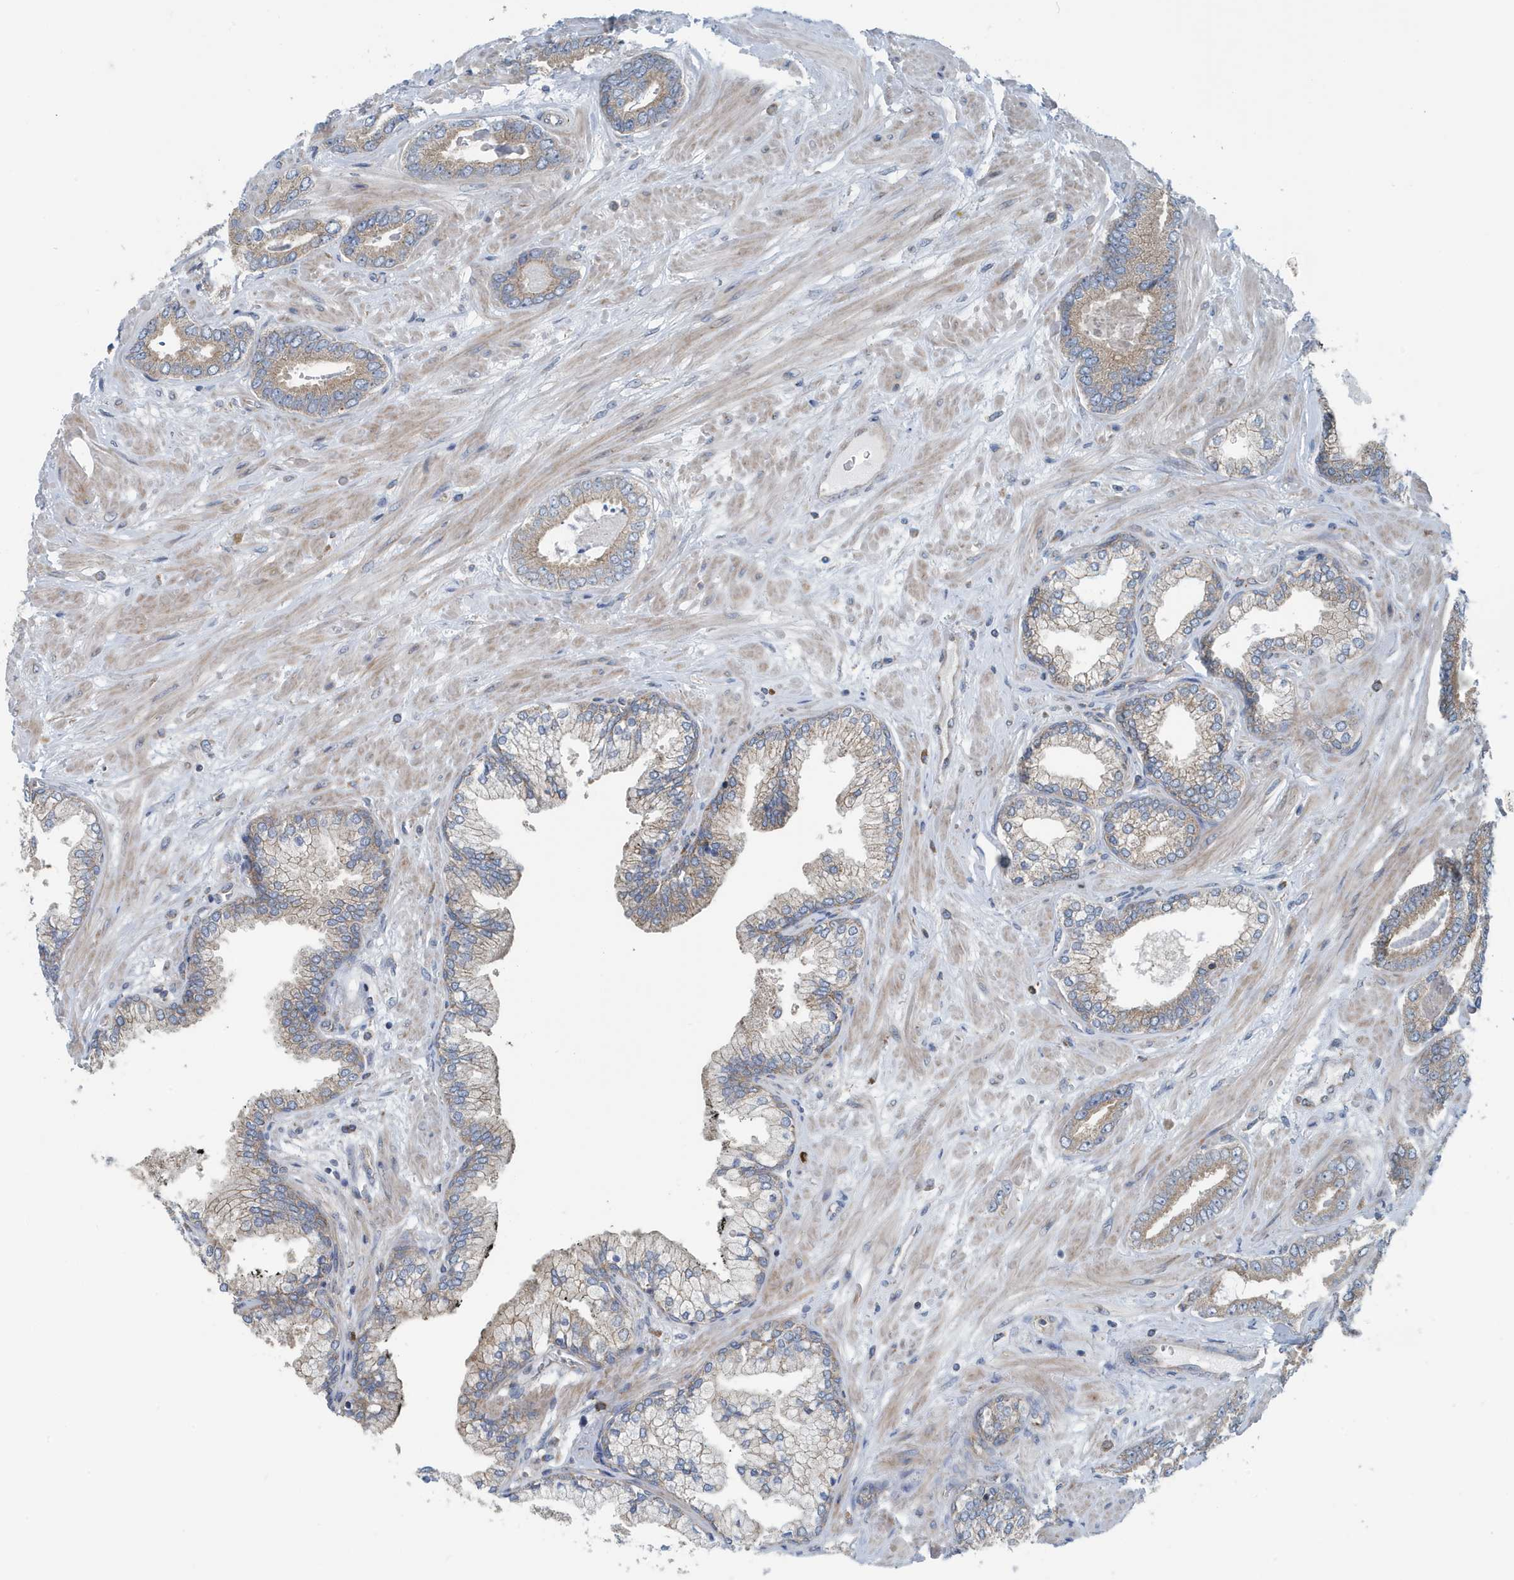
{"staining": {"intensity": "weak", "quantity": "25%-75%", "location": "cytoplasmic/membranous"}, "tissue": "prostate cancer", "cell_type": "Tumor cells", "image_type": "cancer", "snomed": [{"axis": "morphology", "description": "Adenocarcinoma, Low grade"}, {"axis": "topography", "description": "Prostate"}], "caption": "The micrograph shows a brown stain indicating the presence of a protein in the cytoplasmic/membranous of tumor cells in prostate cancer.", "gene": "PPM1M", "patient": {"sex": "male", "age": 71}}